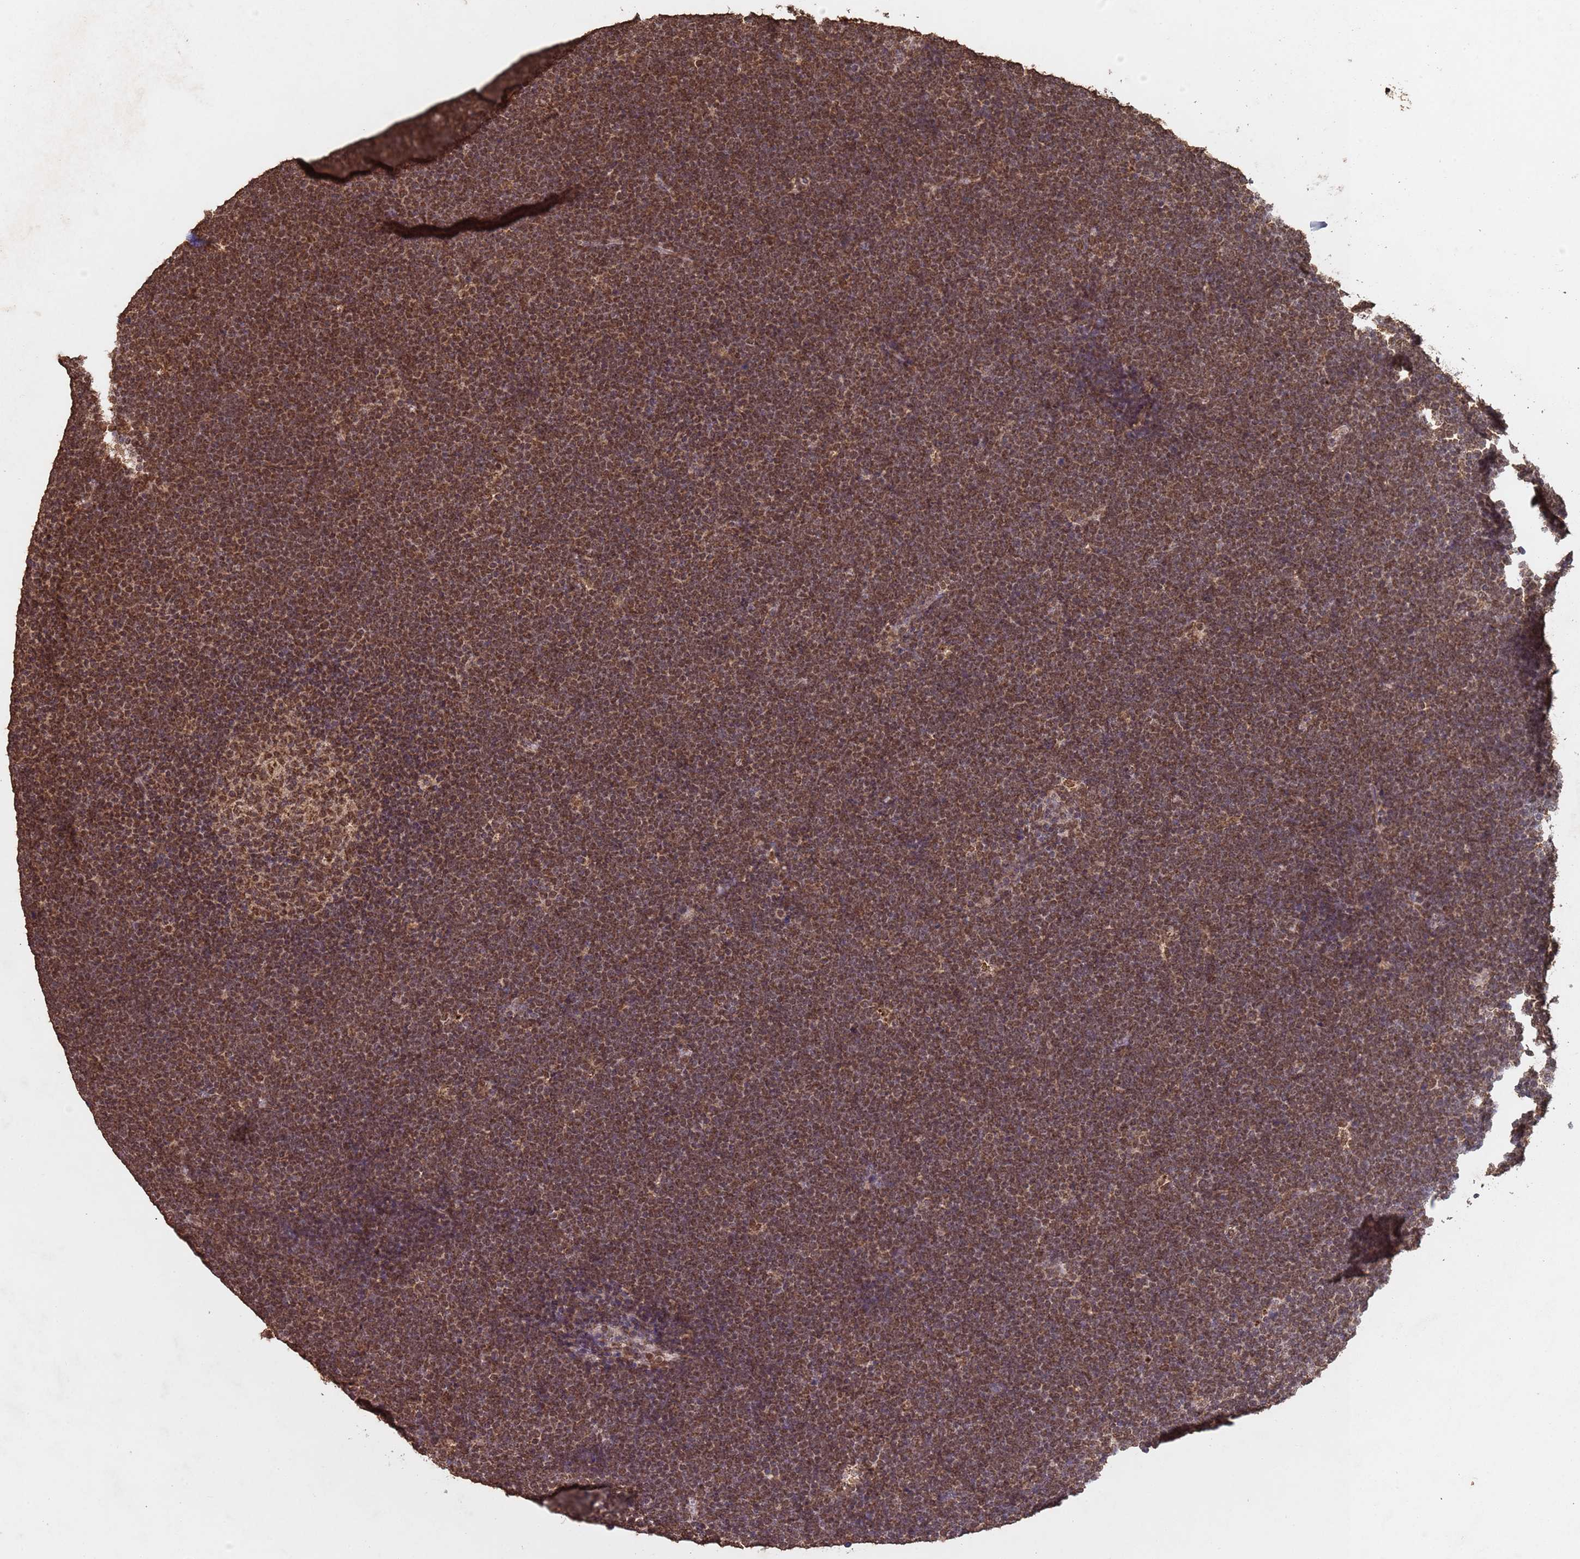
{"staining": {"intensity": "moderate", "quantity": ">75%", "location": "nuclear"}, "tissue": "lymphoma", "cell_type": "Tumor cells", "image_type": "cancer", "snomed": [{"axis": "morphology", "description": "Malignant lymphoma, non-Hodgkin's type, High grade"}, {"axis": "topography", "description": "Lymph node"}], "caption": "An image of human lymphoma stained for a protein demonstrates moderate nuclear brown staining in tumor cells.", "gene": "HDAC10", "patient": {"sex": "male", "age": 13}}